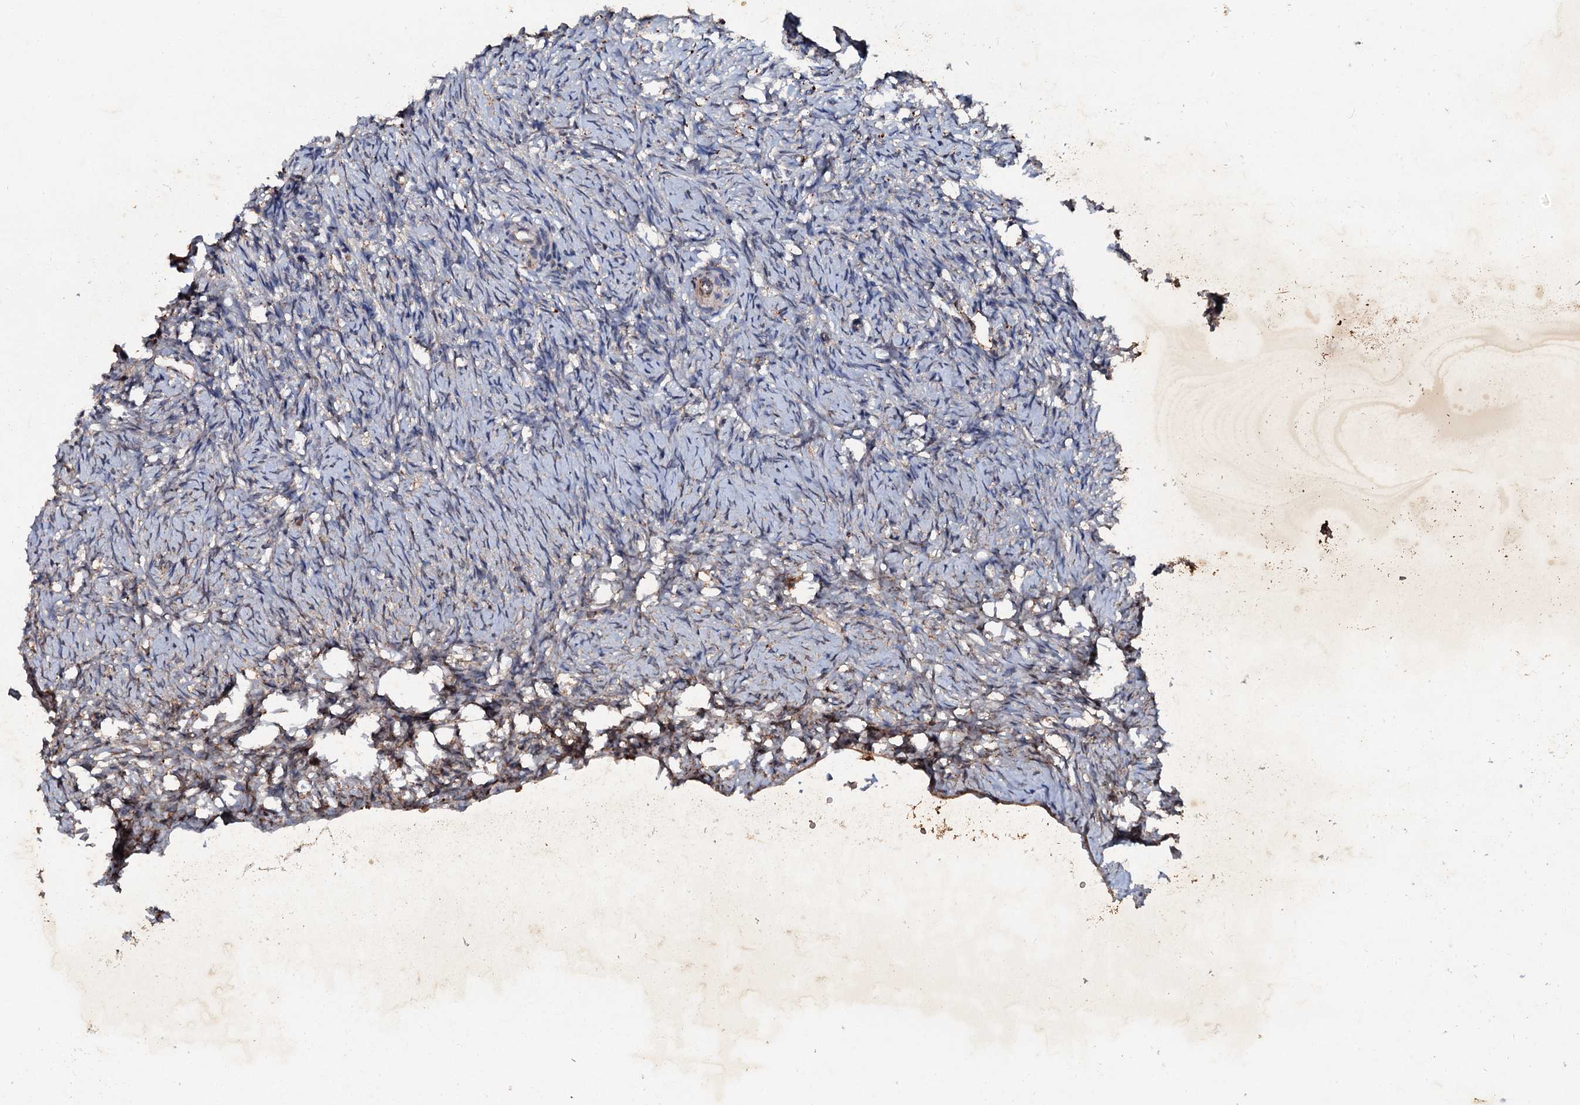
{"staining": {"intensity": "negative", "quantity": "none", "location": "none"}, "tissue": "ovary", "cell_type": "Ovarian stroma cells", "image_type": "normal", "snomed": [{"axis": "morphology", "description": "Normal tissue, NOS"}, {"axis": "topography", "description": "Ovary"}], "caption": "High power microscopy histopathology image of an IHC histopathology image of benign ovary, revealing no significant staining in ovarian stroma cells. (DAB IHC with hematoxylin counter stain).", "gene": "ADAMTS10", "patient": {"sex": "female", "age": 51}}